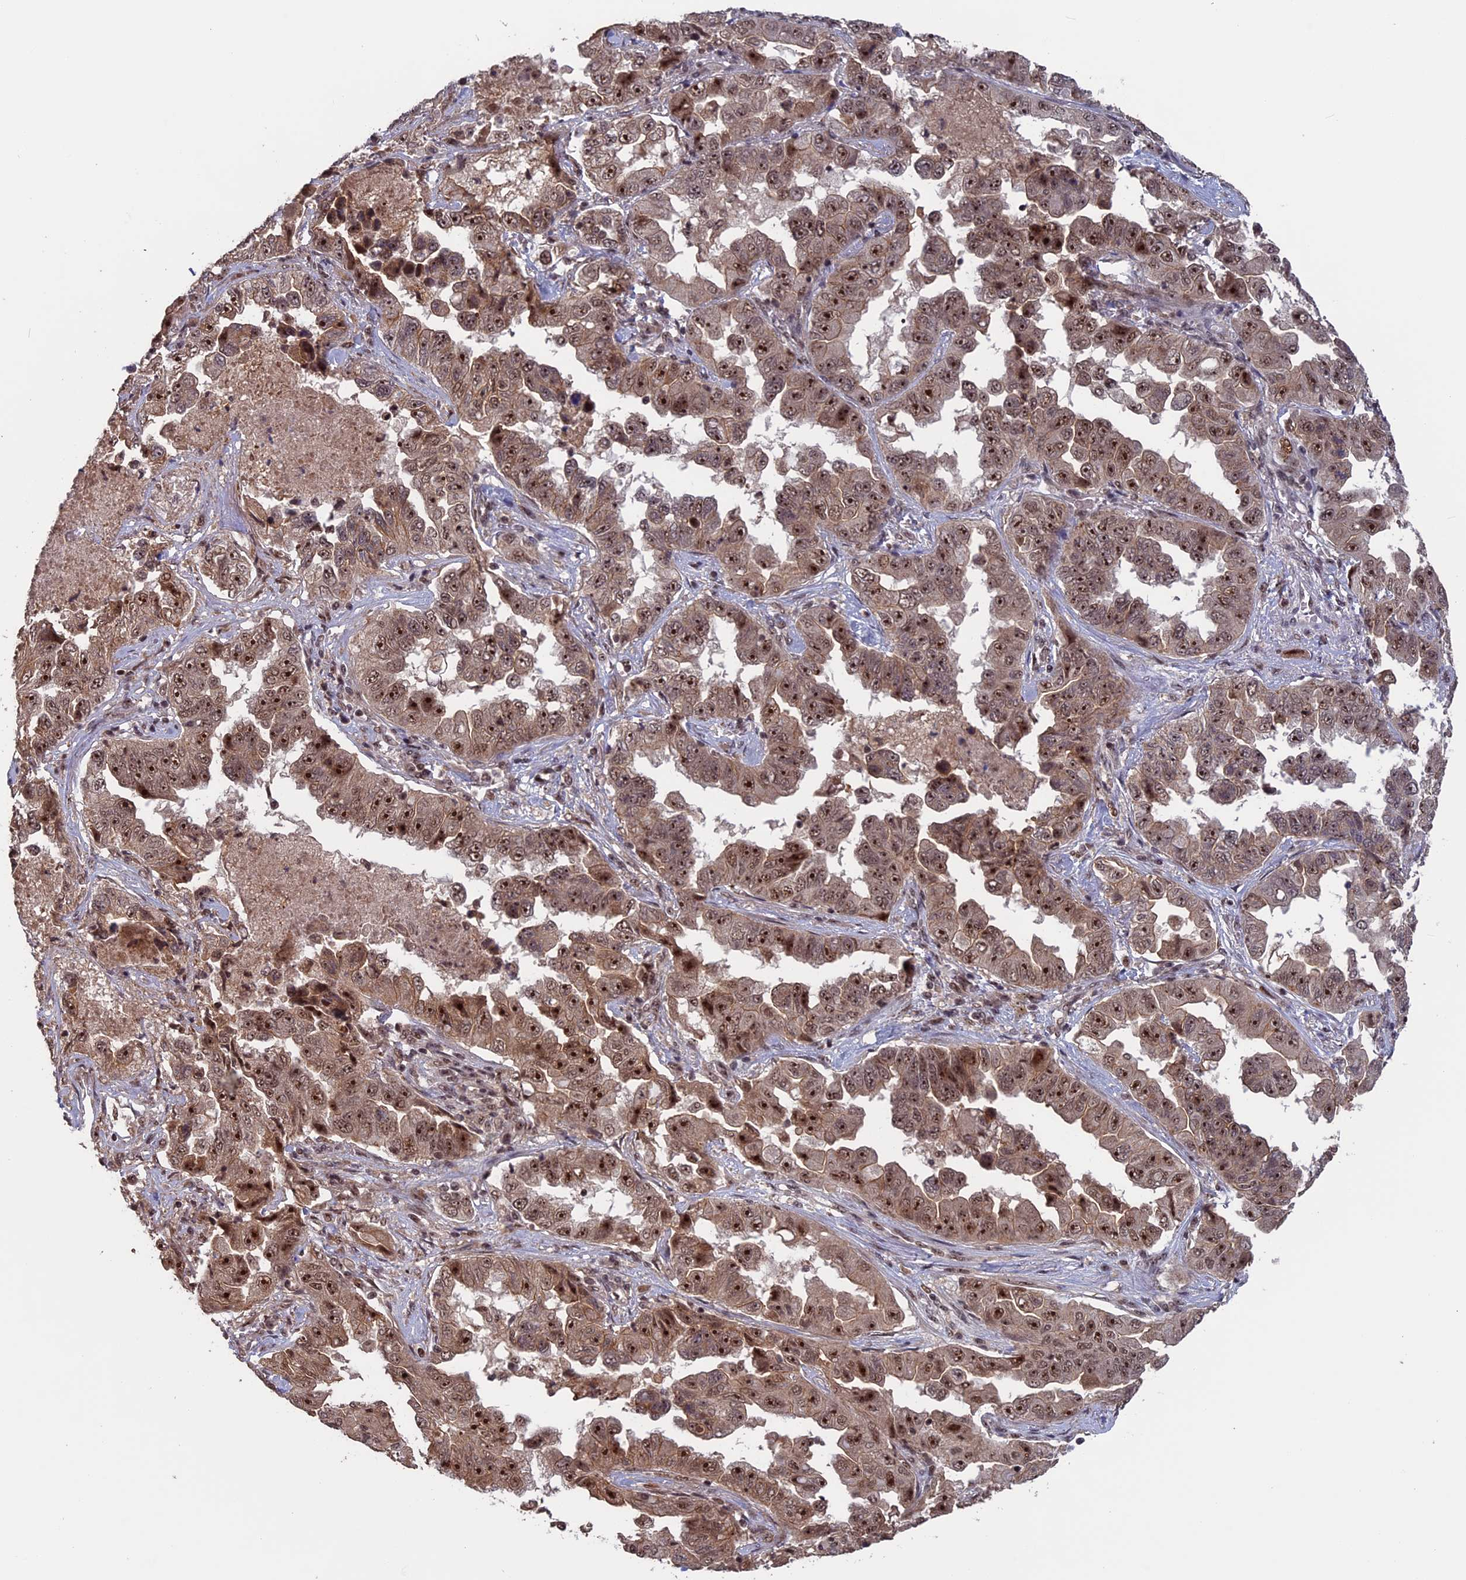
{"staining": {"intensity": "moderate", "quantity": ">75%", "location": "cytoplasmic/membranous,nuclear"}, "tissue": "lung cancer", "cell_type": "Tumor cells", "image_type": "cancer", "snomed": [{"axis": "morphology", "description": "Adenocarcinoma, NOS"}, {"axis": "topography", "description": "Lung"}], "caption": "Human lung cancer (adenocarcinoma) stained with a brown dye exhibits moderate cytoplasmic/membranous and nuclear positive staining in approximately >75% of tumor cells.", "gene": "CACTIN", "patient": {"sex": "female", "age": 51}}